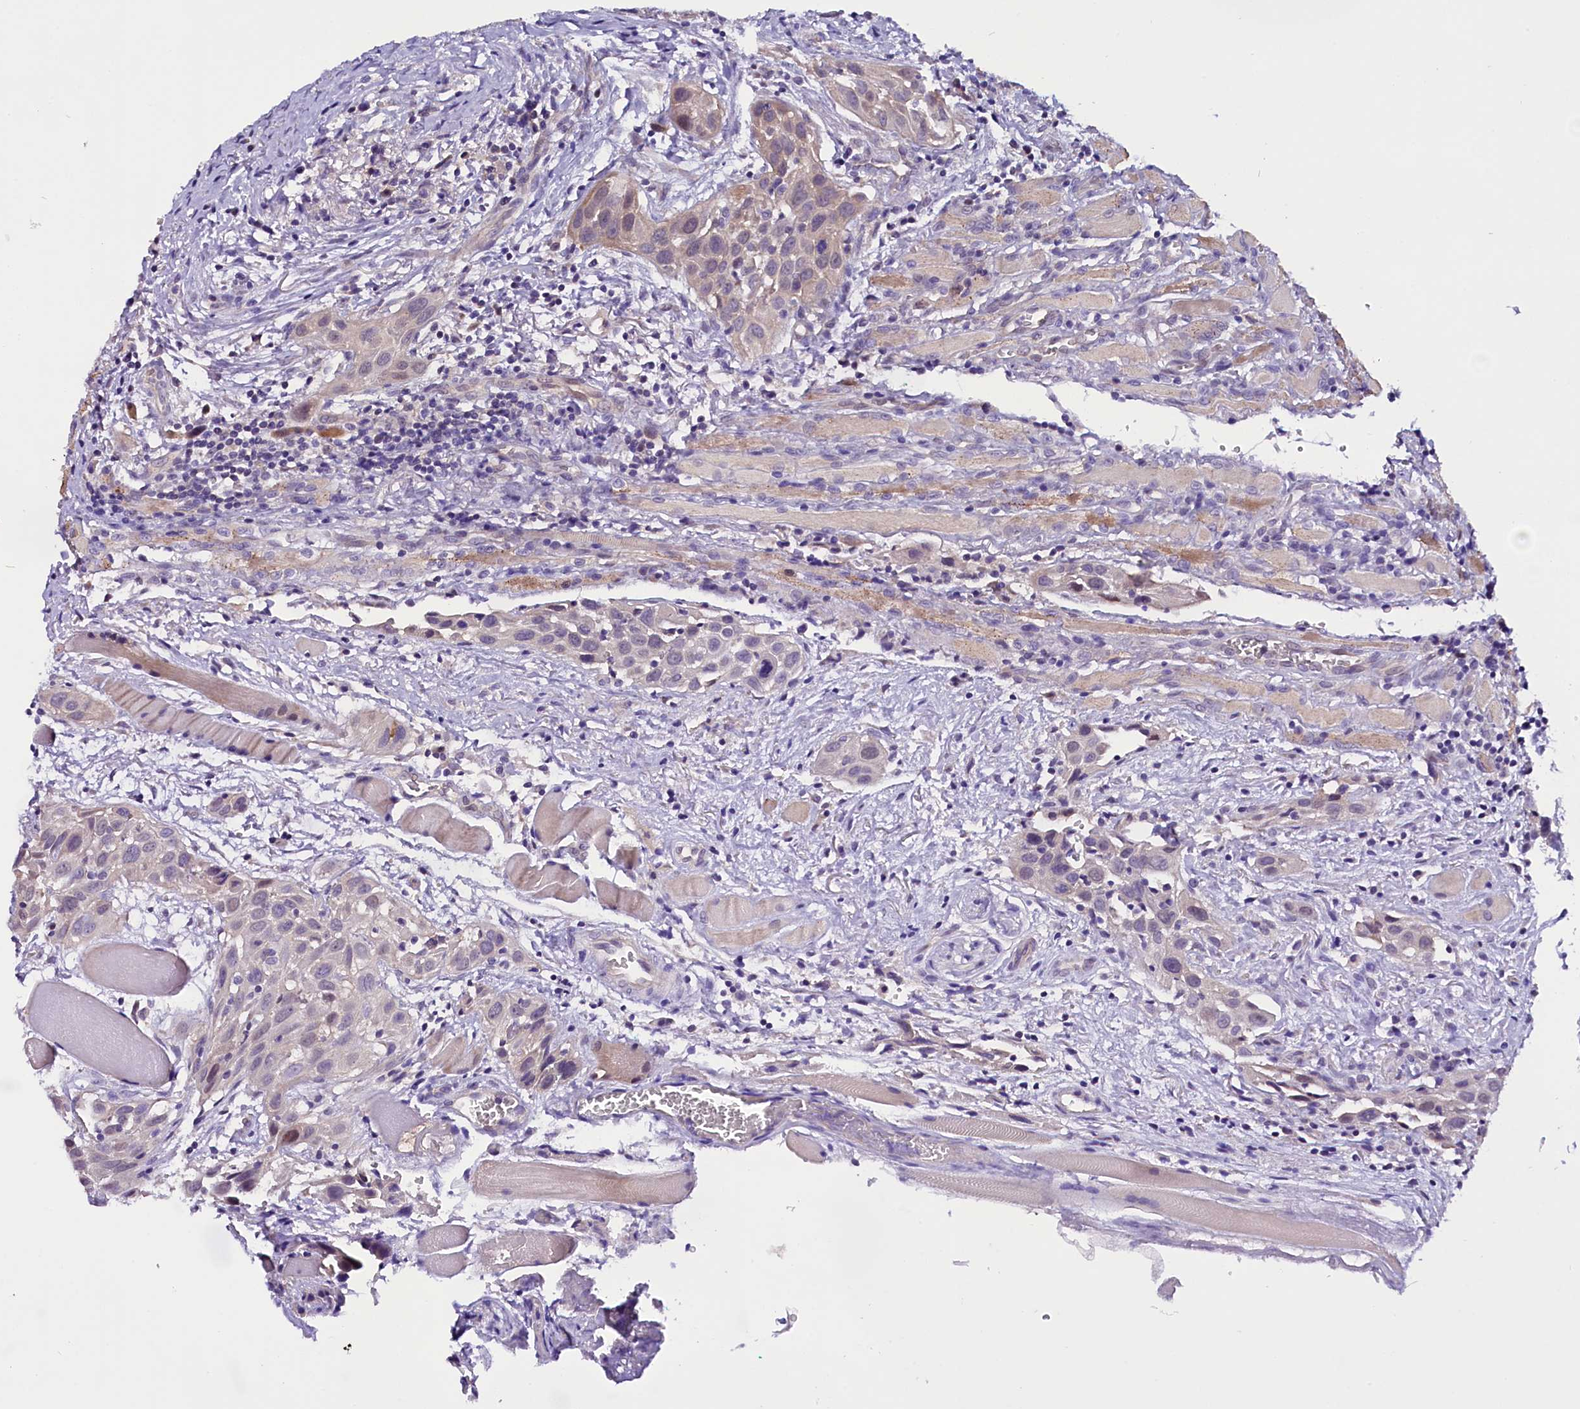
{"staining": {"intensity": "weak", "quantity": "25%-75%", "location": "cytoplasmic/membranous,nuclear"}, "tissue": "head and neck cancer", "cell_type": "Tumor cells", "image_type": "cancer", "snomed": [{"axis": "morphology", "description": "Squamous cell carcinoma, NOS"}, {"axis": "topography", "description": "Oral tissue"}, {"axis": "topography", "description": "Head-Neck"}], "caption": "Immunohistochemistry histopathology image of neoplastic tissue: head and neck cancer (squamous cell carcinoma) stained using immunohistochemistry reveals low levels of weak protein expression localized specifically in the cytoplasmic/membranous and nuclear of tumor cells, appearing as a cytoplasmic/membranous and nuclear brown color.", "gene": "C9orf40", "patient": {"sex": "female", "age": 50}}